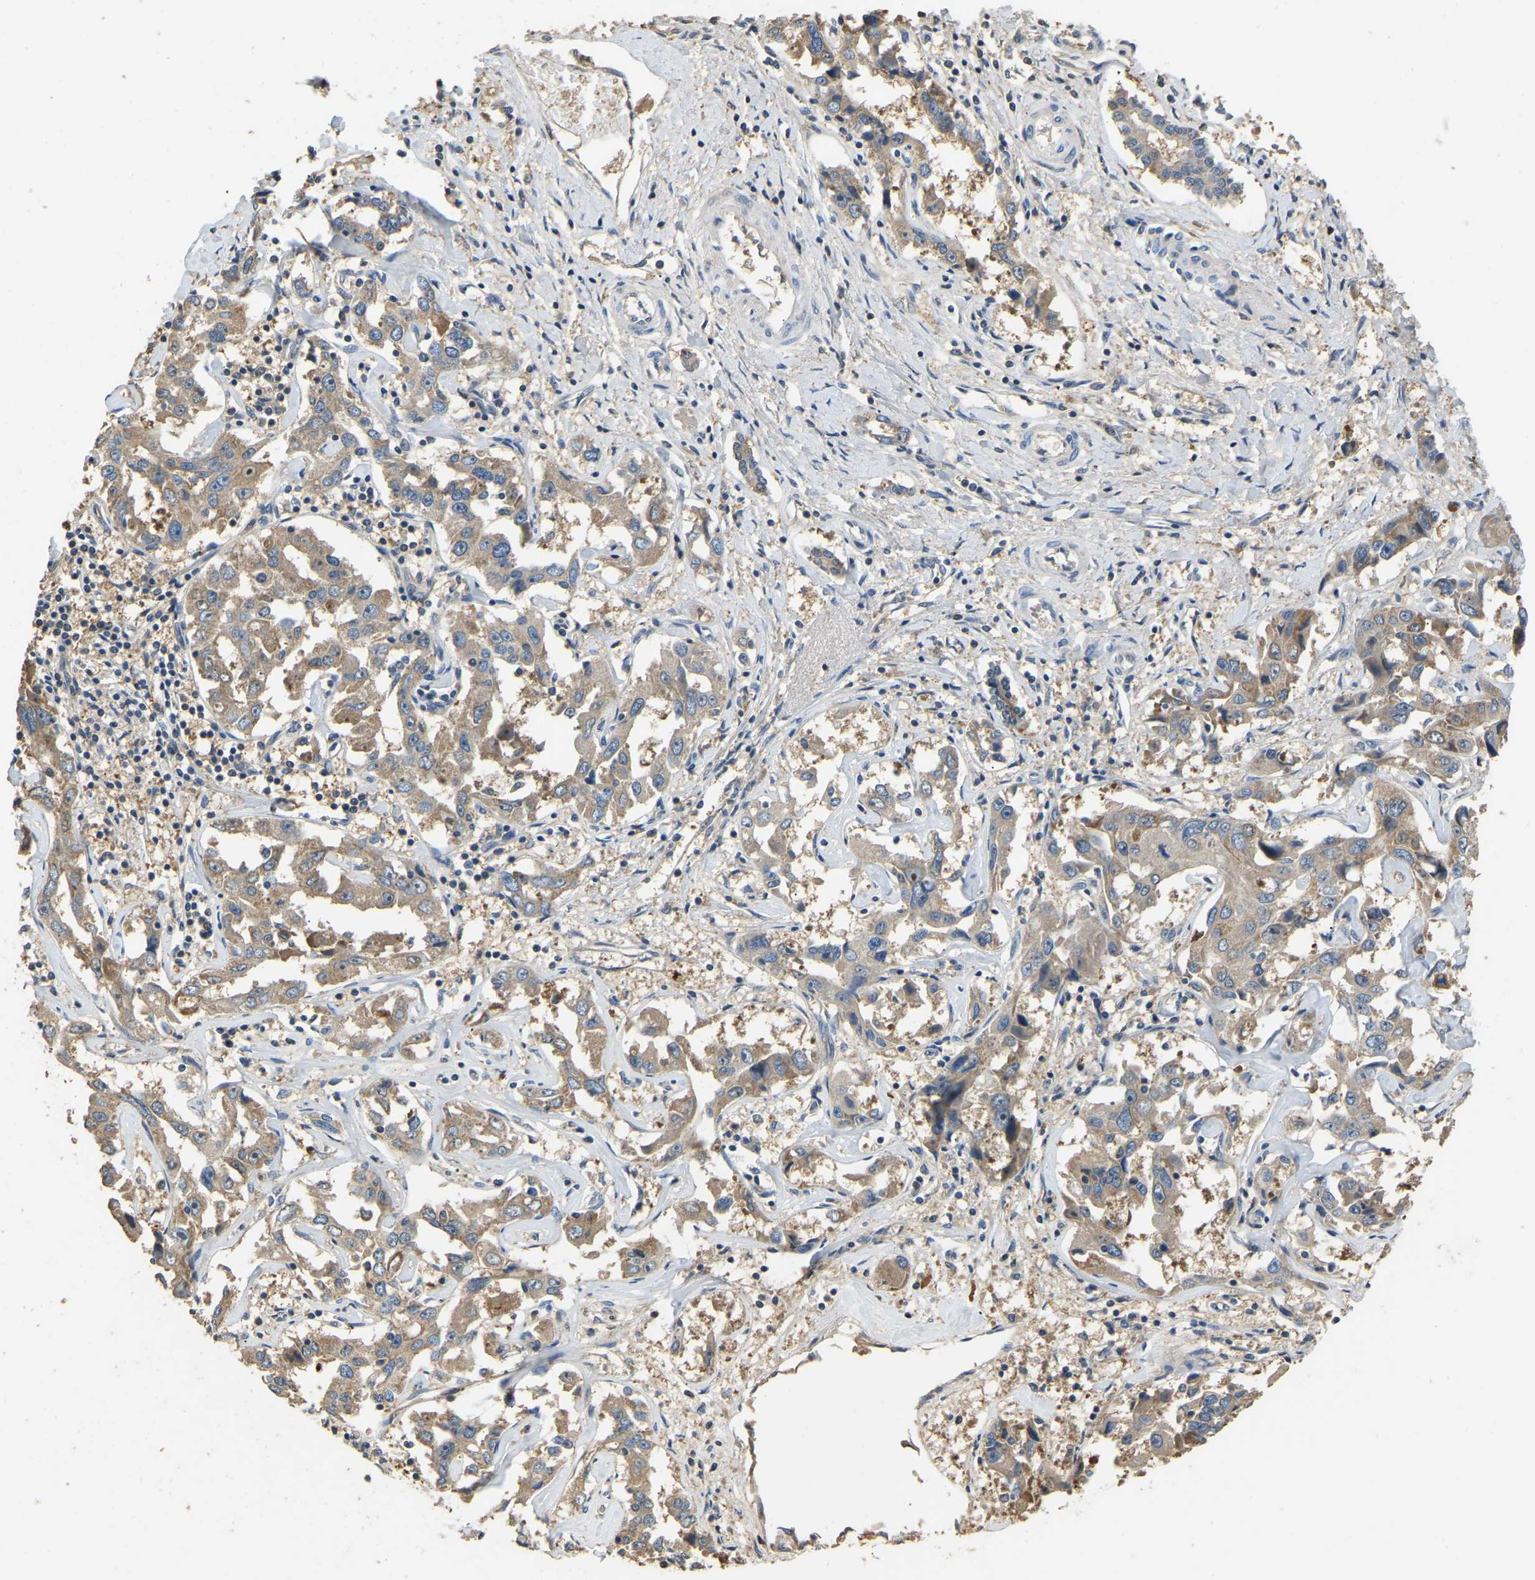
{"staining": {"intensity": "moderate", "quantity": ">75%", "location": "cytoplasmic/membranous"}, "tissue": "liver cancer", "cell_type": "Tumor cells", "image_type": "cancer", "snomed": [{"axis": "morphology", "description": "Cholangiocarcinoma"}, {"axis": "topography", "description": "Liver"}], "caption": "Human liver cholangiocarcinoma stained with a brown dye reveals moderate cytoplasmic/membranous positive positivity in about >75% of tumor cells.", "gene": "TUFM", "patient": {"sex": "male", "age": 59}}